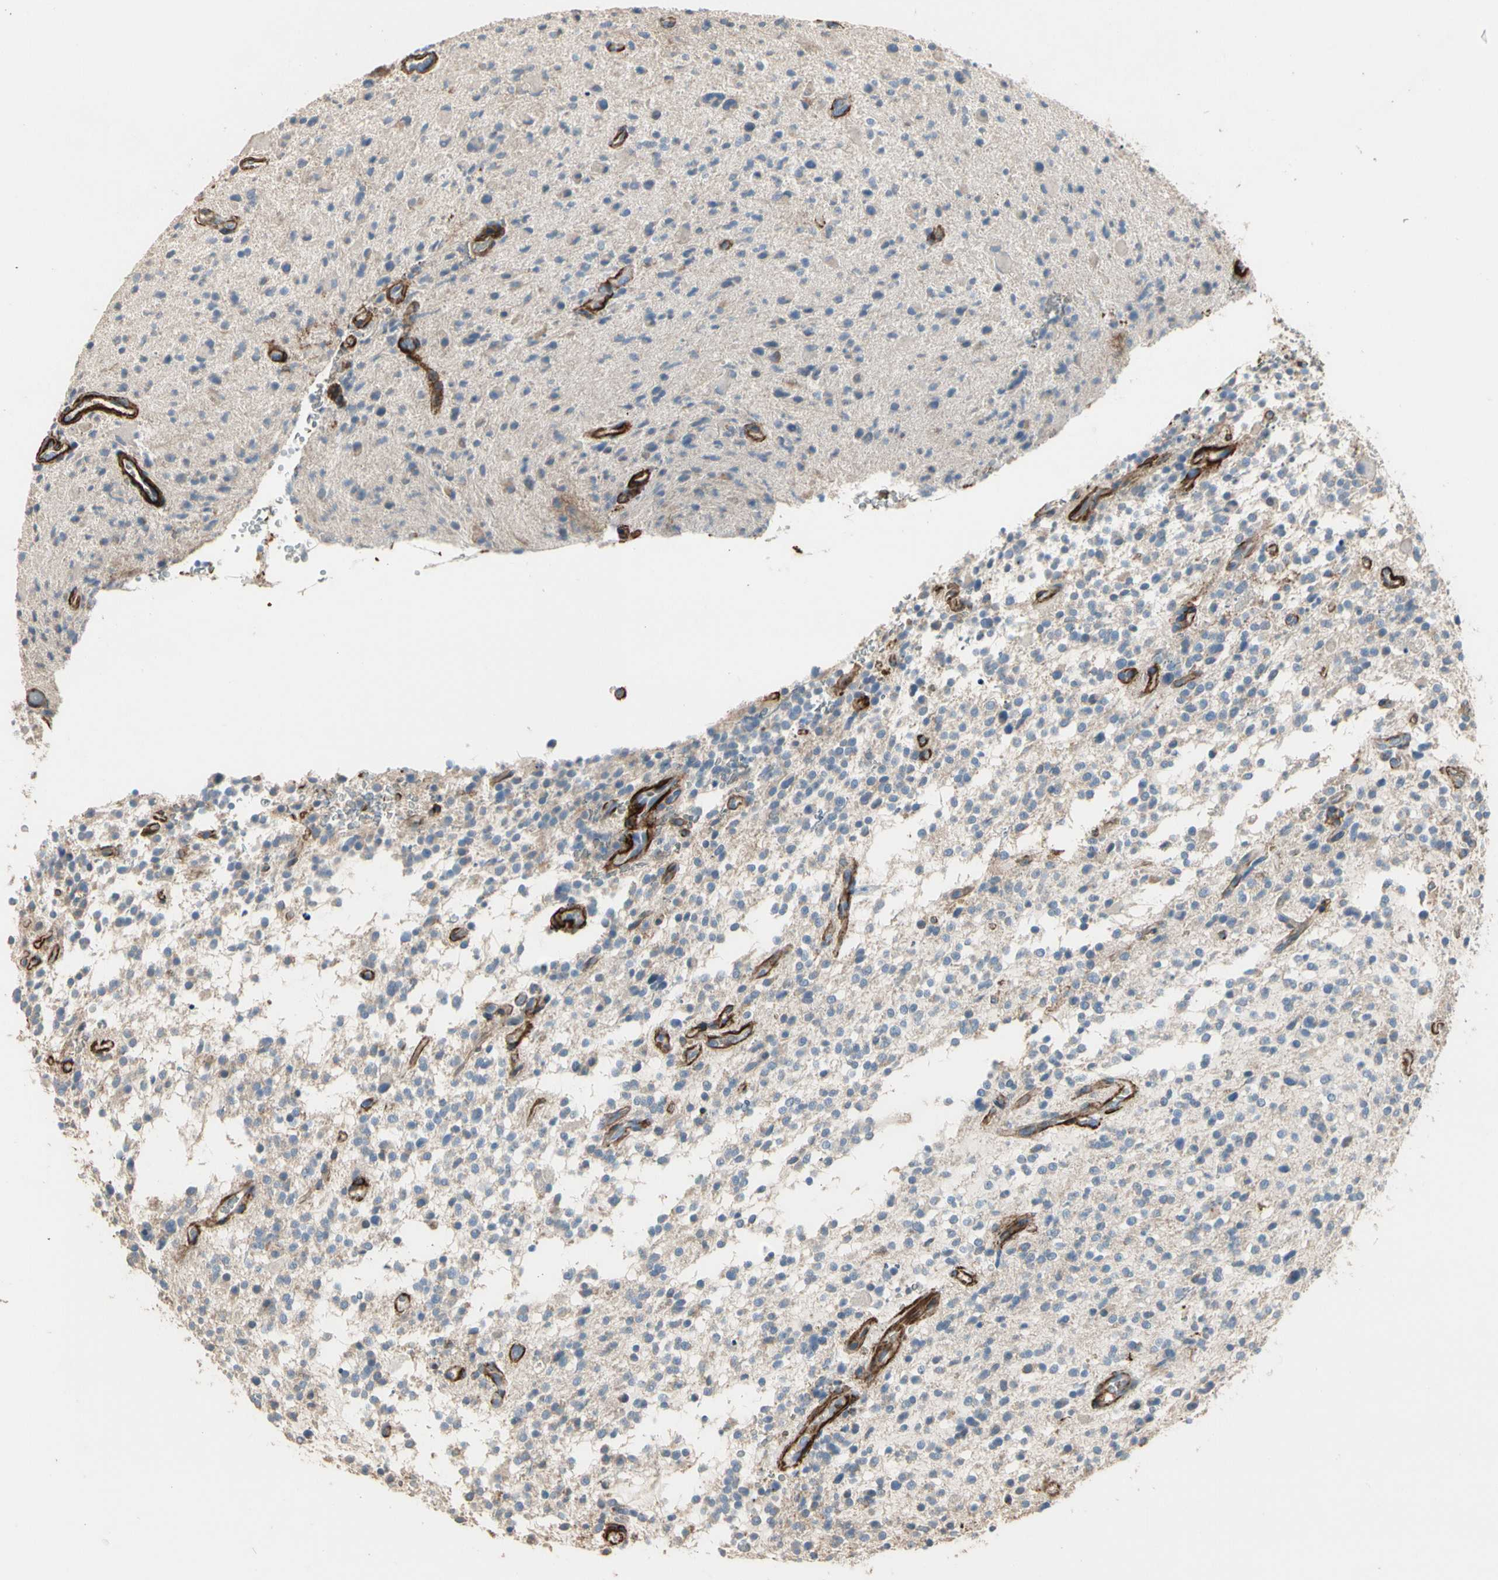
{"staining": {"intensity": "weak", "quantity": "<25%", "location": "cytoplasmic/membranous"}, "tissue": "glioma", "cell_type": "Tumor cells", "image_type": "cancer", "snomed": [{"axis": "morphology", "description": "Glioma, malignant, High grade"}, {"axis": "topography", "description": "Brain"}], "caption": "An immunohistochemistry histopathology image of glioma is shown. There is no staining in tumor cells of glioma.", "gene": "SUSD2", "patient": {"sex": "male", "age": 48}}